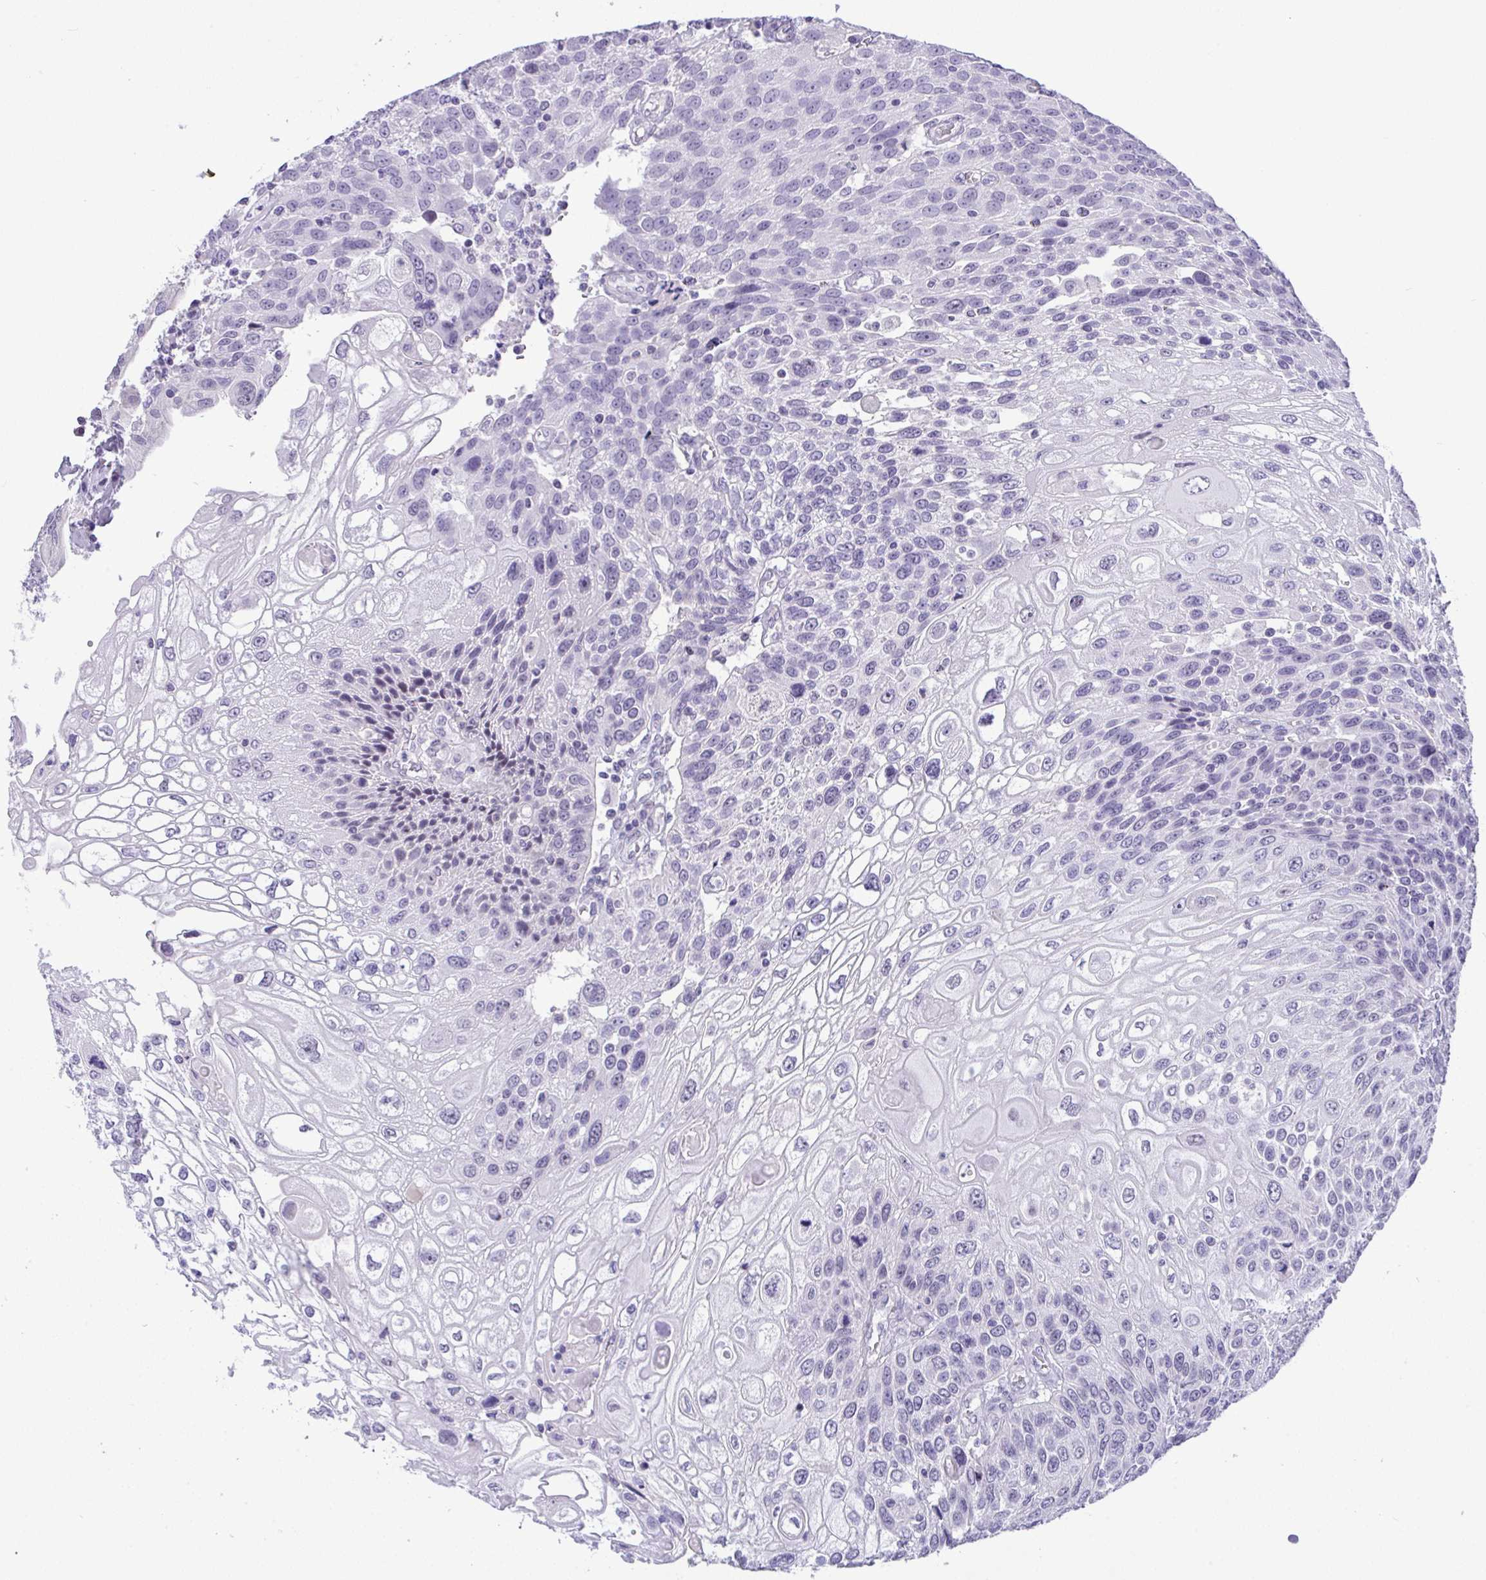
{"staining": {"intensity": "negative", "quantity": "none", "location": "none"}, "tissue": "urothelial cancer", "cell_type": "Tumor cells", "image_type": "cancer", "snomed": [{"axis": "morphology", "description": "Urothelial carcinoma, High grade"}, {"axis": "topography", "description": "Urinary bladder"}], "caption": "An immunohistochemistry (IHC) micrograph of urothelial cancer is shown. There is no staining in tumor cells of urothelial cancer.", "gene": "YBX2", "patient": {"sex": "female", "age": 70}}